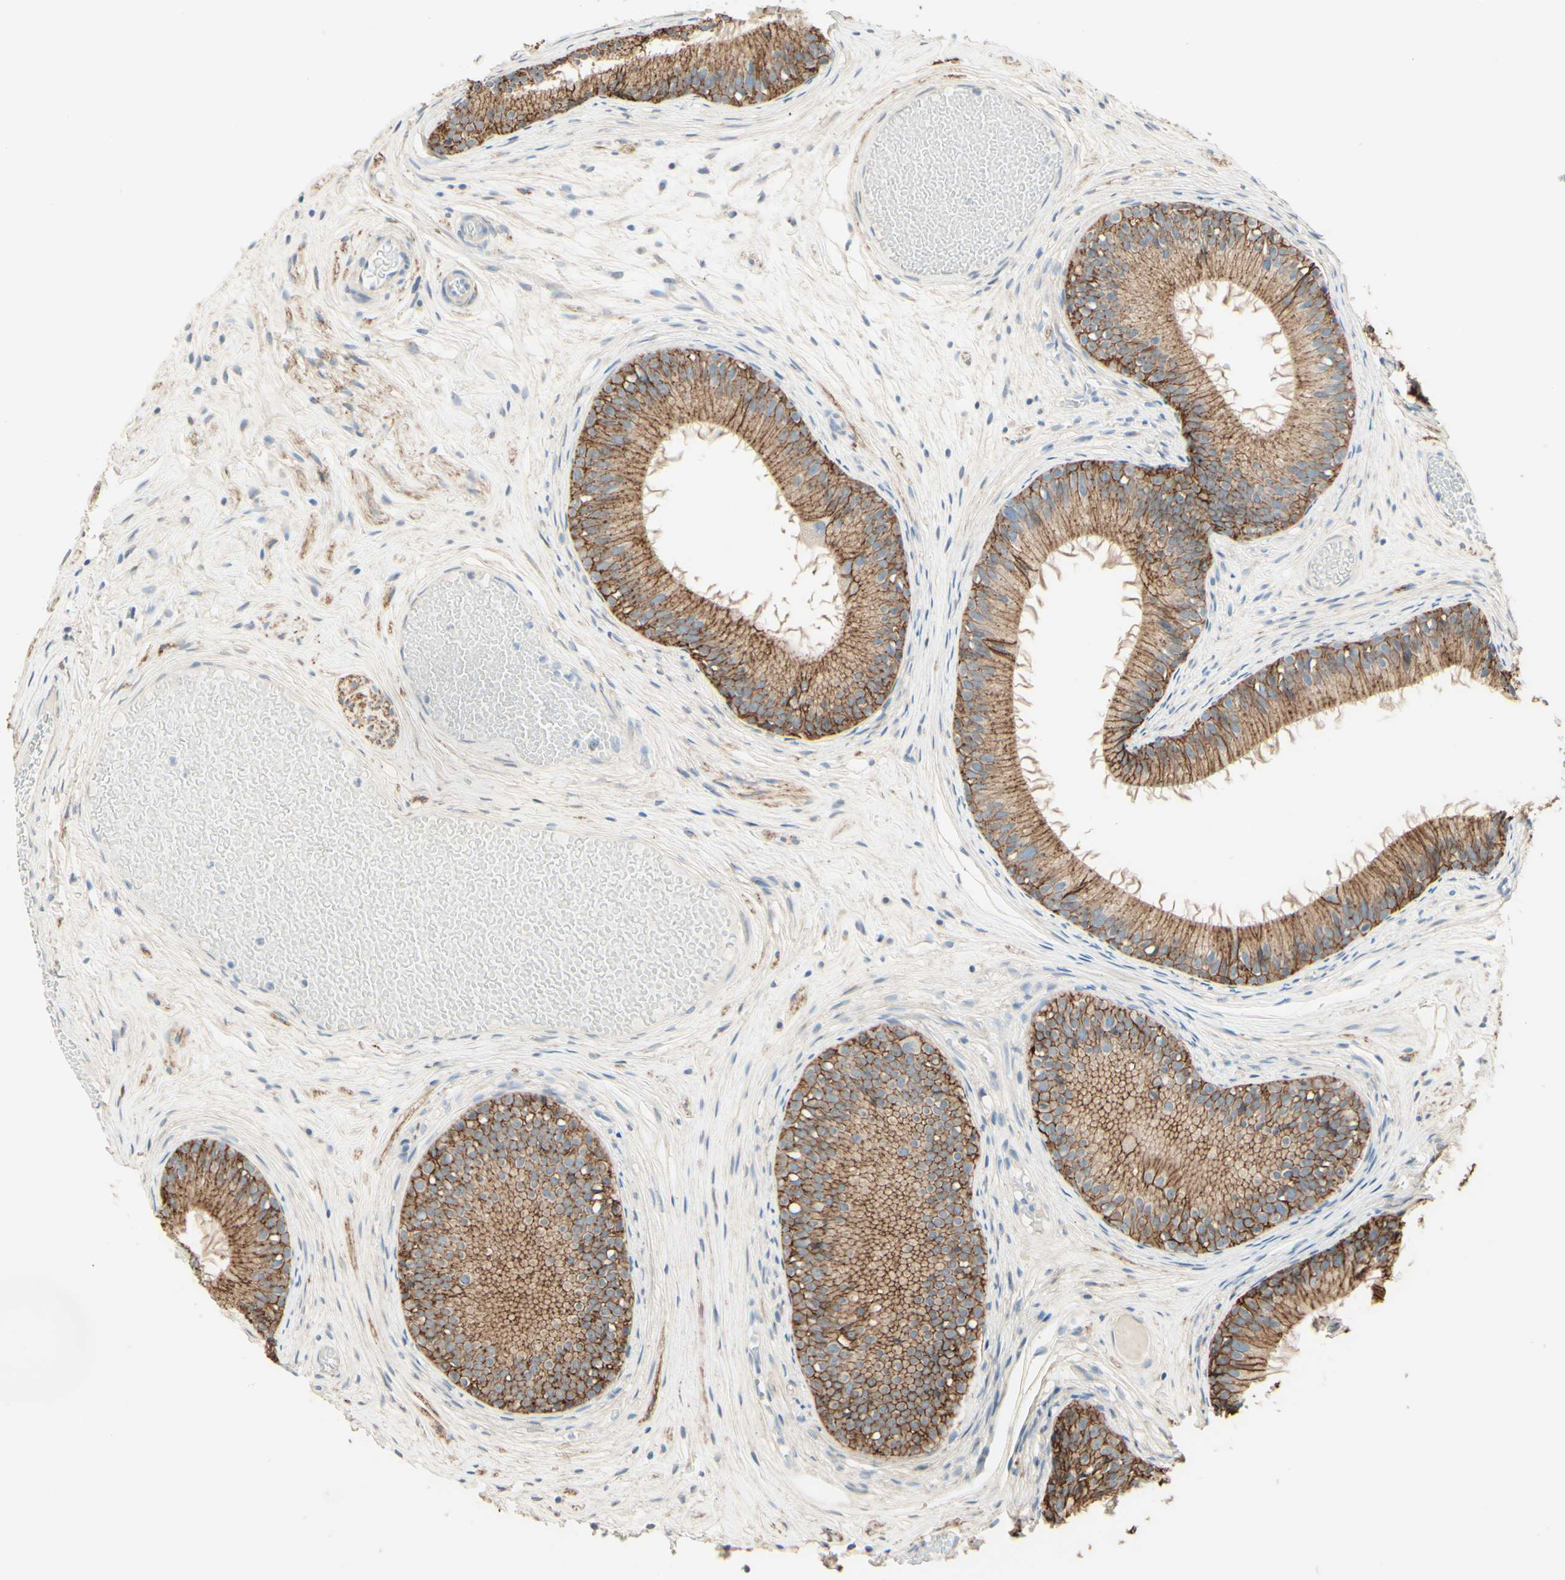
{"staining": {"intensity": "moderate", "quantity": ">75%", "location": "cytoplasmic/membranous"}, "tissue": "epididymis", "cell_type": "Glandular cells", "image_type": "normal", "snomed": [{"axis": "morphology", "description": "Normal tissue, NOS"}, {"axis": "morphology", "description": "Atrophy, NOS"}, {"axis": "topography", "description": "Testis"}, {"axis": "topography", "description": "Epididymis"}], "caption": "A photomicrograph showing moderate cytoplasmic/membranous expression in approximately >75% of glandular cells in unremarkable epididymis, as visualized by brown immunohistochemical staining.", "gene": "RNF149", "patient": {"sex": "male", "age": 18}}